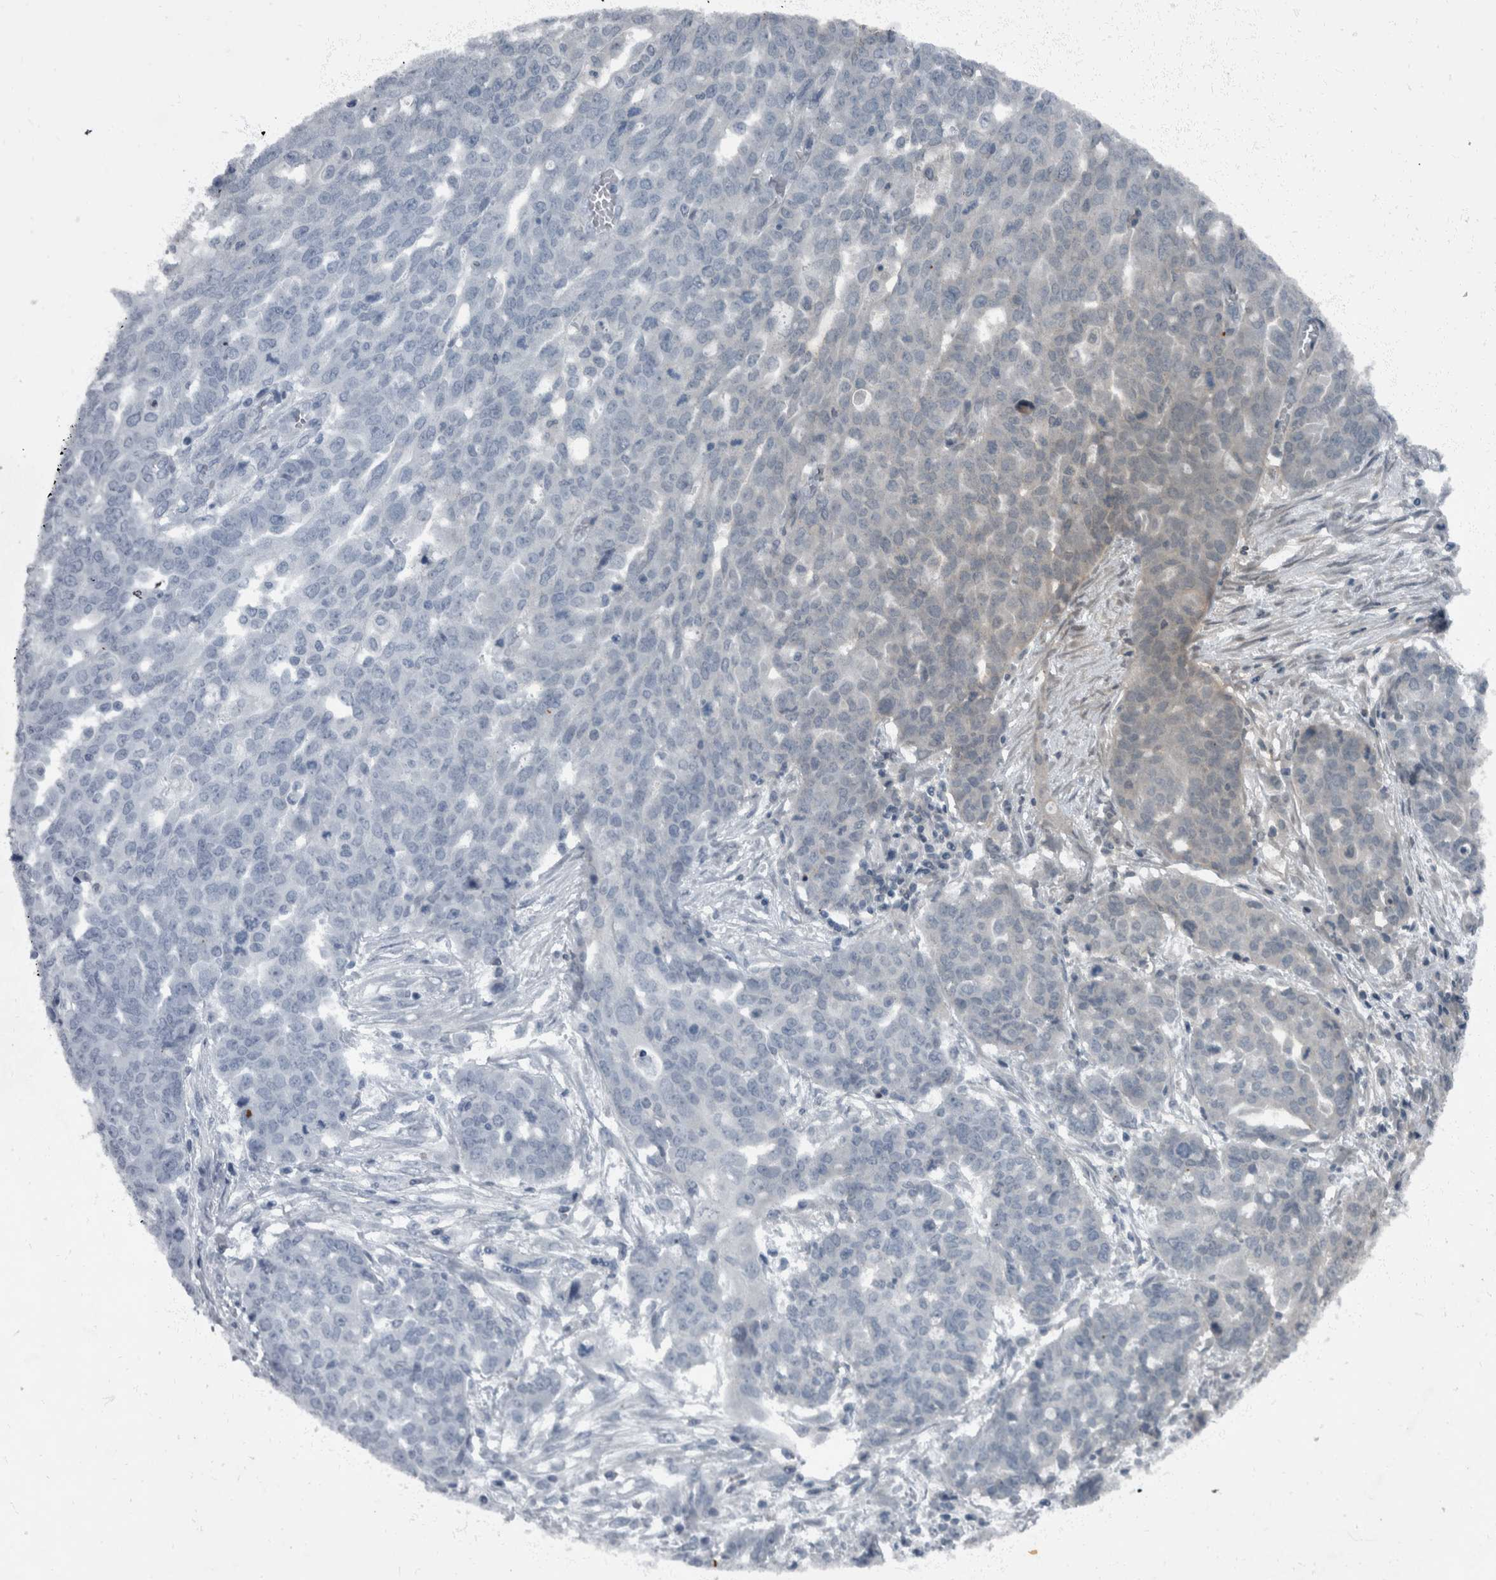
{"staining": {"intensity": "negative", "quantity": "none", "location": "none"}, "tissue": "ovarian cancer", "cell_type": "Tumor cells", "image_type": "cancer", "snomed": [{"axis": "morphology", "description": "Cystadenocarcinoma, serous, NOS"}, {"axis": "topography", "description": "Soft tissue"}, {"axis": "topography", "description": "Ovary"}], "caption": "Tumor cells show no significant protein staining in ovarian cancer.", "gene": "WDR33", "patient": {"sex": "female", "age": 57}}